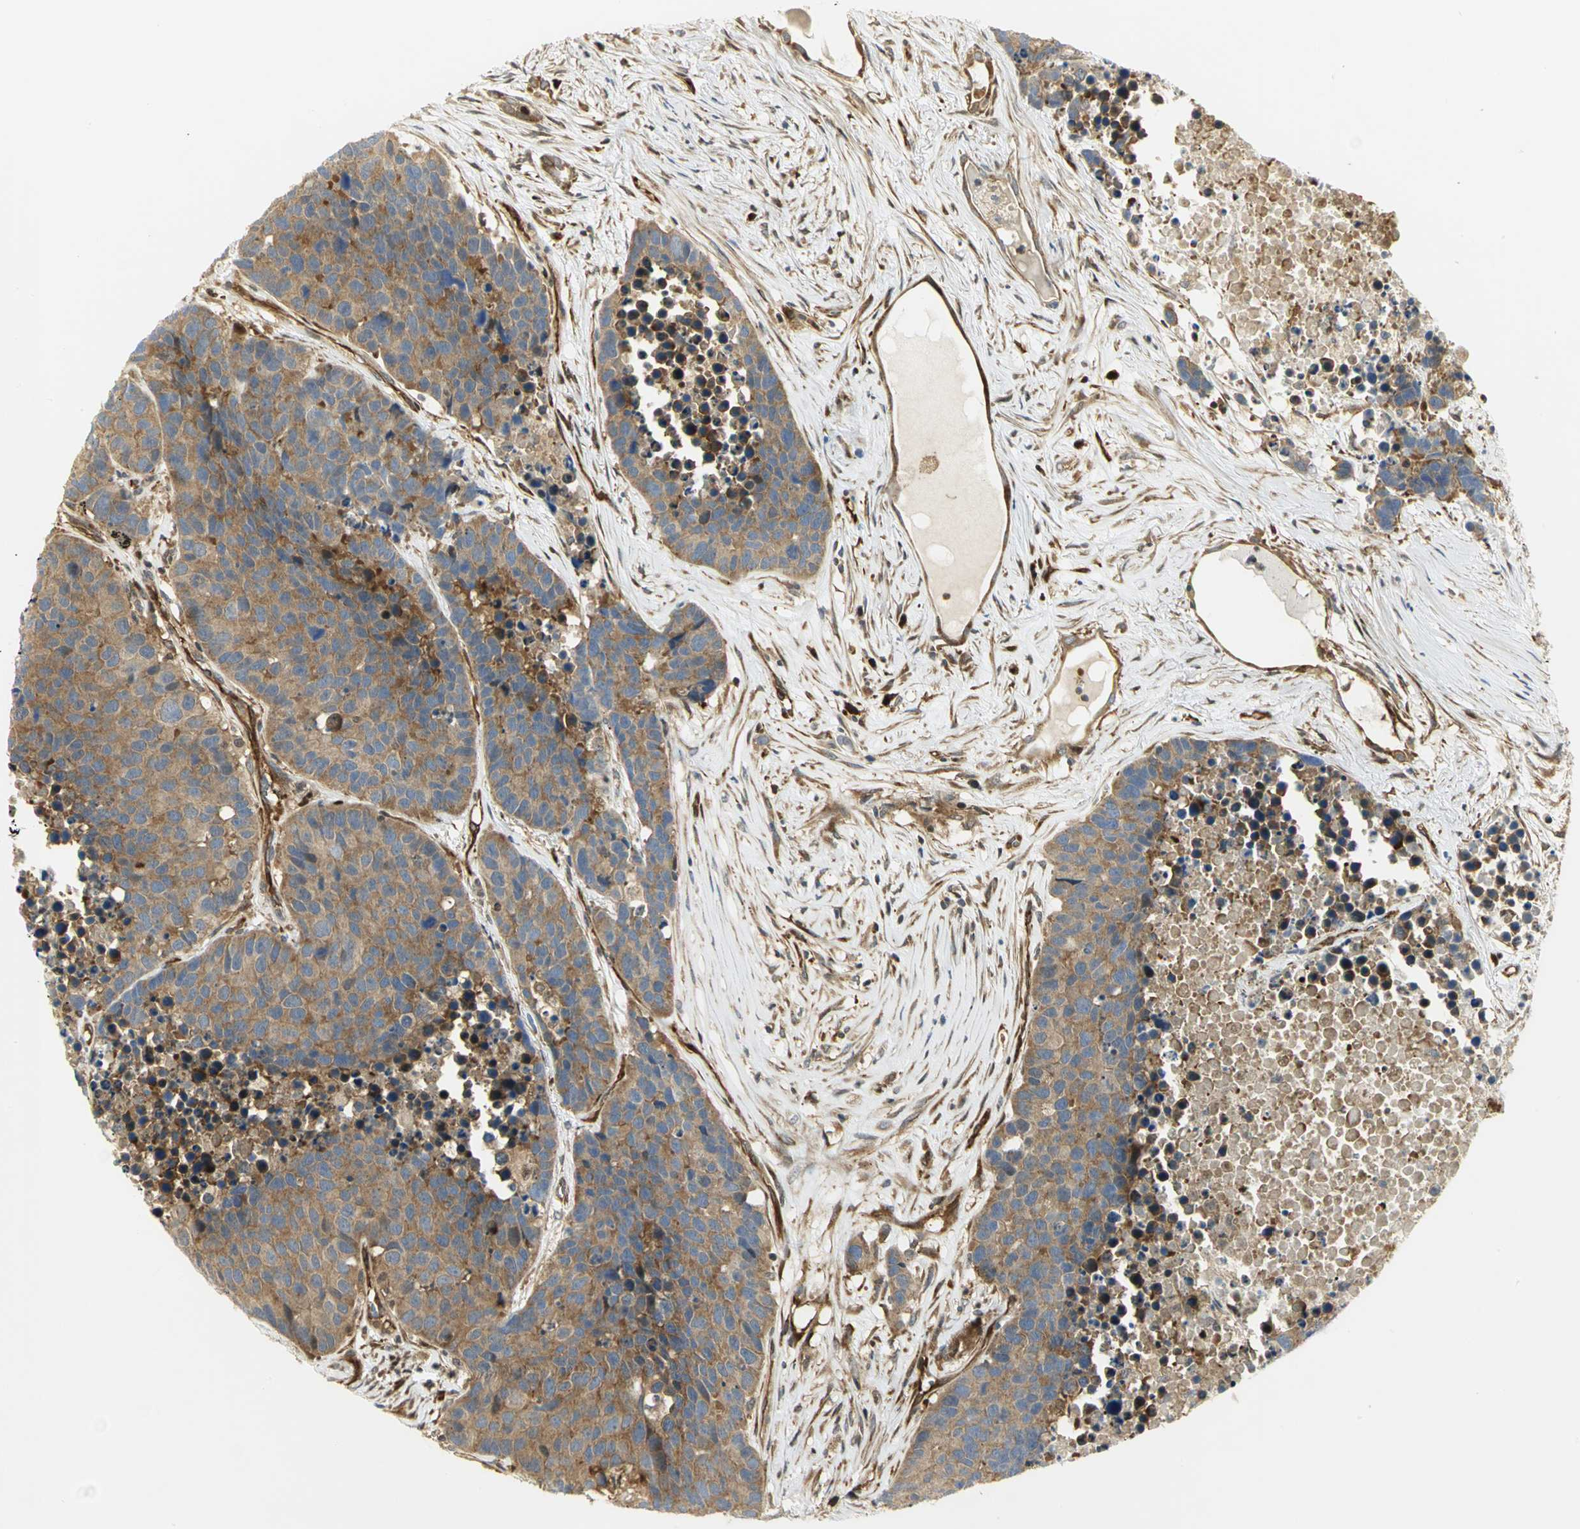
{"staining": {"intensity": "moderate", "quantity": ">75%", "location": "cytoplasmic/membranous"}, "tissue": "carcinoid", "cell_type": "Tumor cells", "image_type": "cancer", "snomed": [{"axis": "morphology", "description": "Carcinoid, malignant, NOS"}, {"axis": "topography", "description": "Lung"}], "caption": "A brown stain labels moderate cytoplasmic/membranous staining of a protein in carcinoid tumor cells.", "gene": "EEA1", "patient": {"sex": "male", "age": 60}}